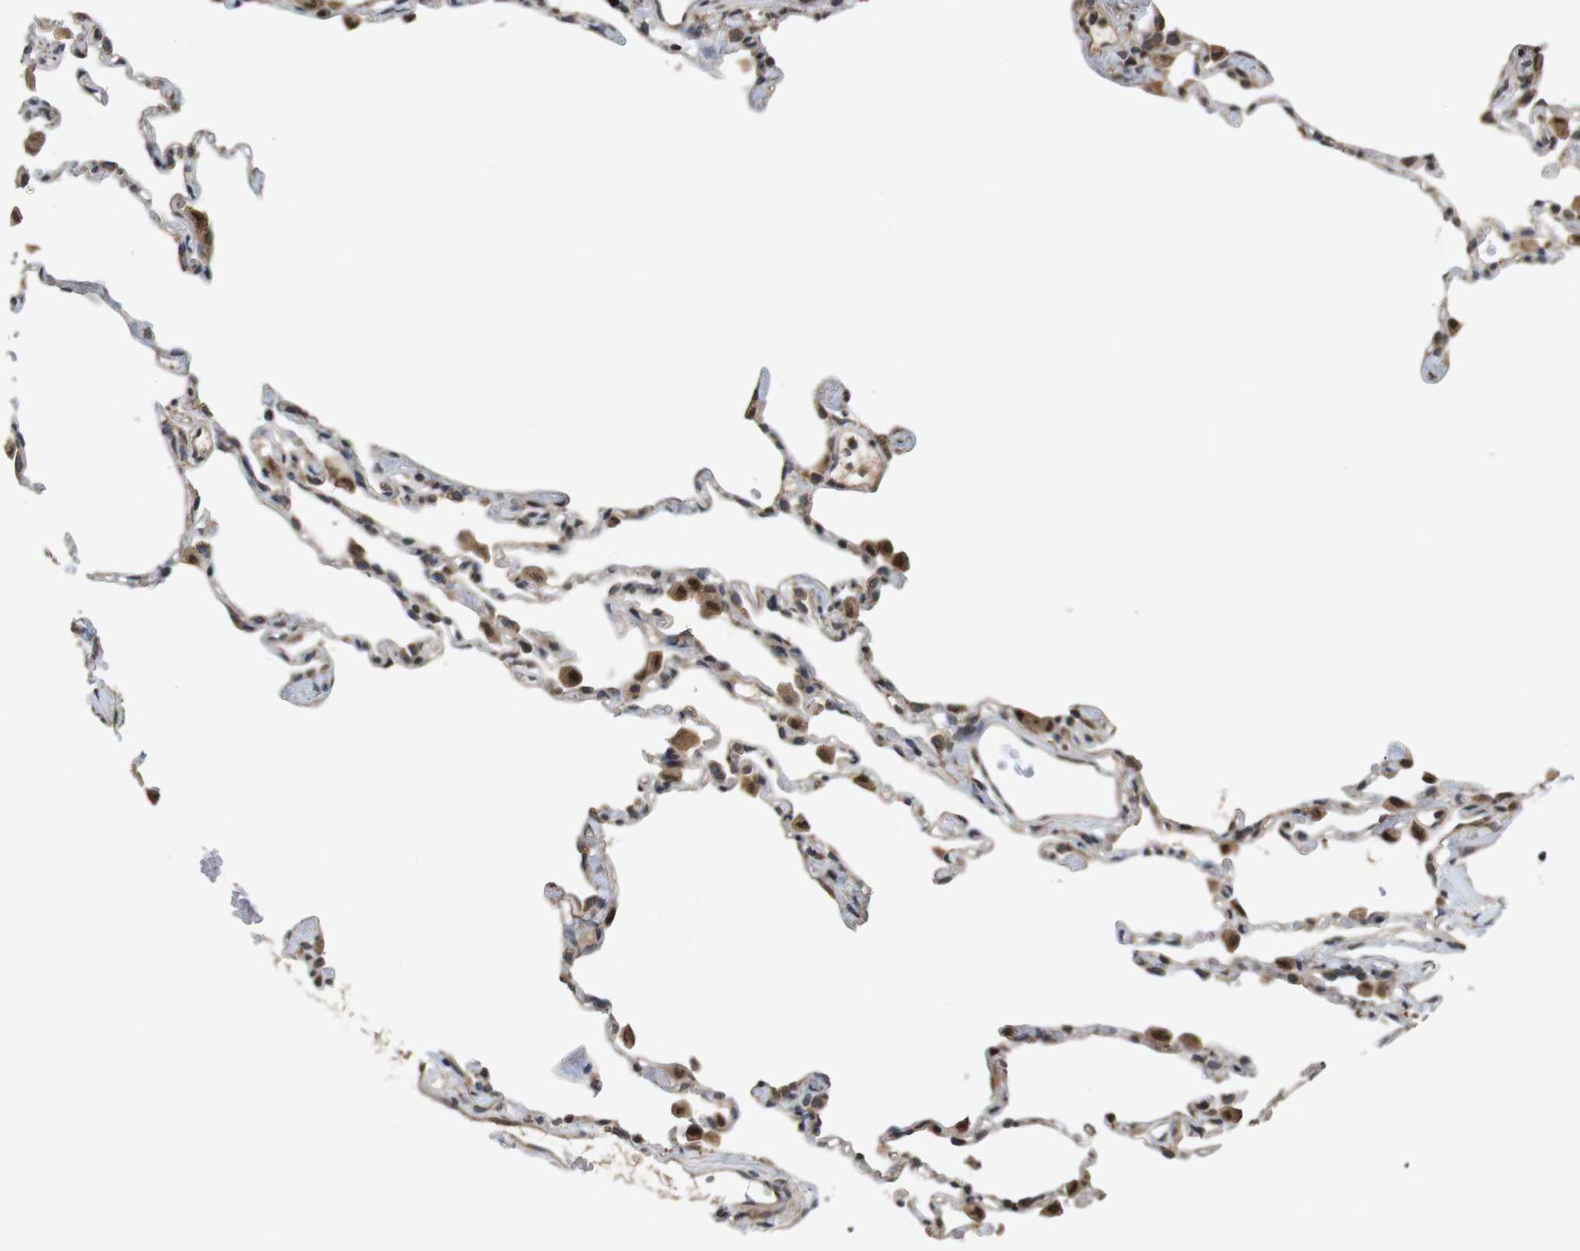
{"staining": {"intensity": "weak", "quantity": "25%-75%", "location": "cytoplasmic/membranous"}, "tissue": "lung", "cell_type": "Alveolar cells", "image_type": "normal", "snomed": [{"axis": "morphology", "description": "Normal tissue, NOS"}, {"axis": "topography", "description": "Lung"}], "caption": "Immunohistochemical staining of benign lung displays weak cytoplasmic/membranous protein staining in approximately 25%-75% of alveolar cells. (Stains: DAB (3,3'-diaminobenzidine) in brown, nuclei in blue, Microscopy: brightfield microscopy at high magnification).", "gene": "EFCAB14", "patient": {"sex": "female", "age": 49}}